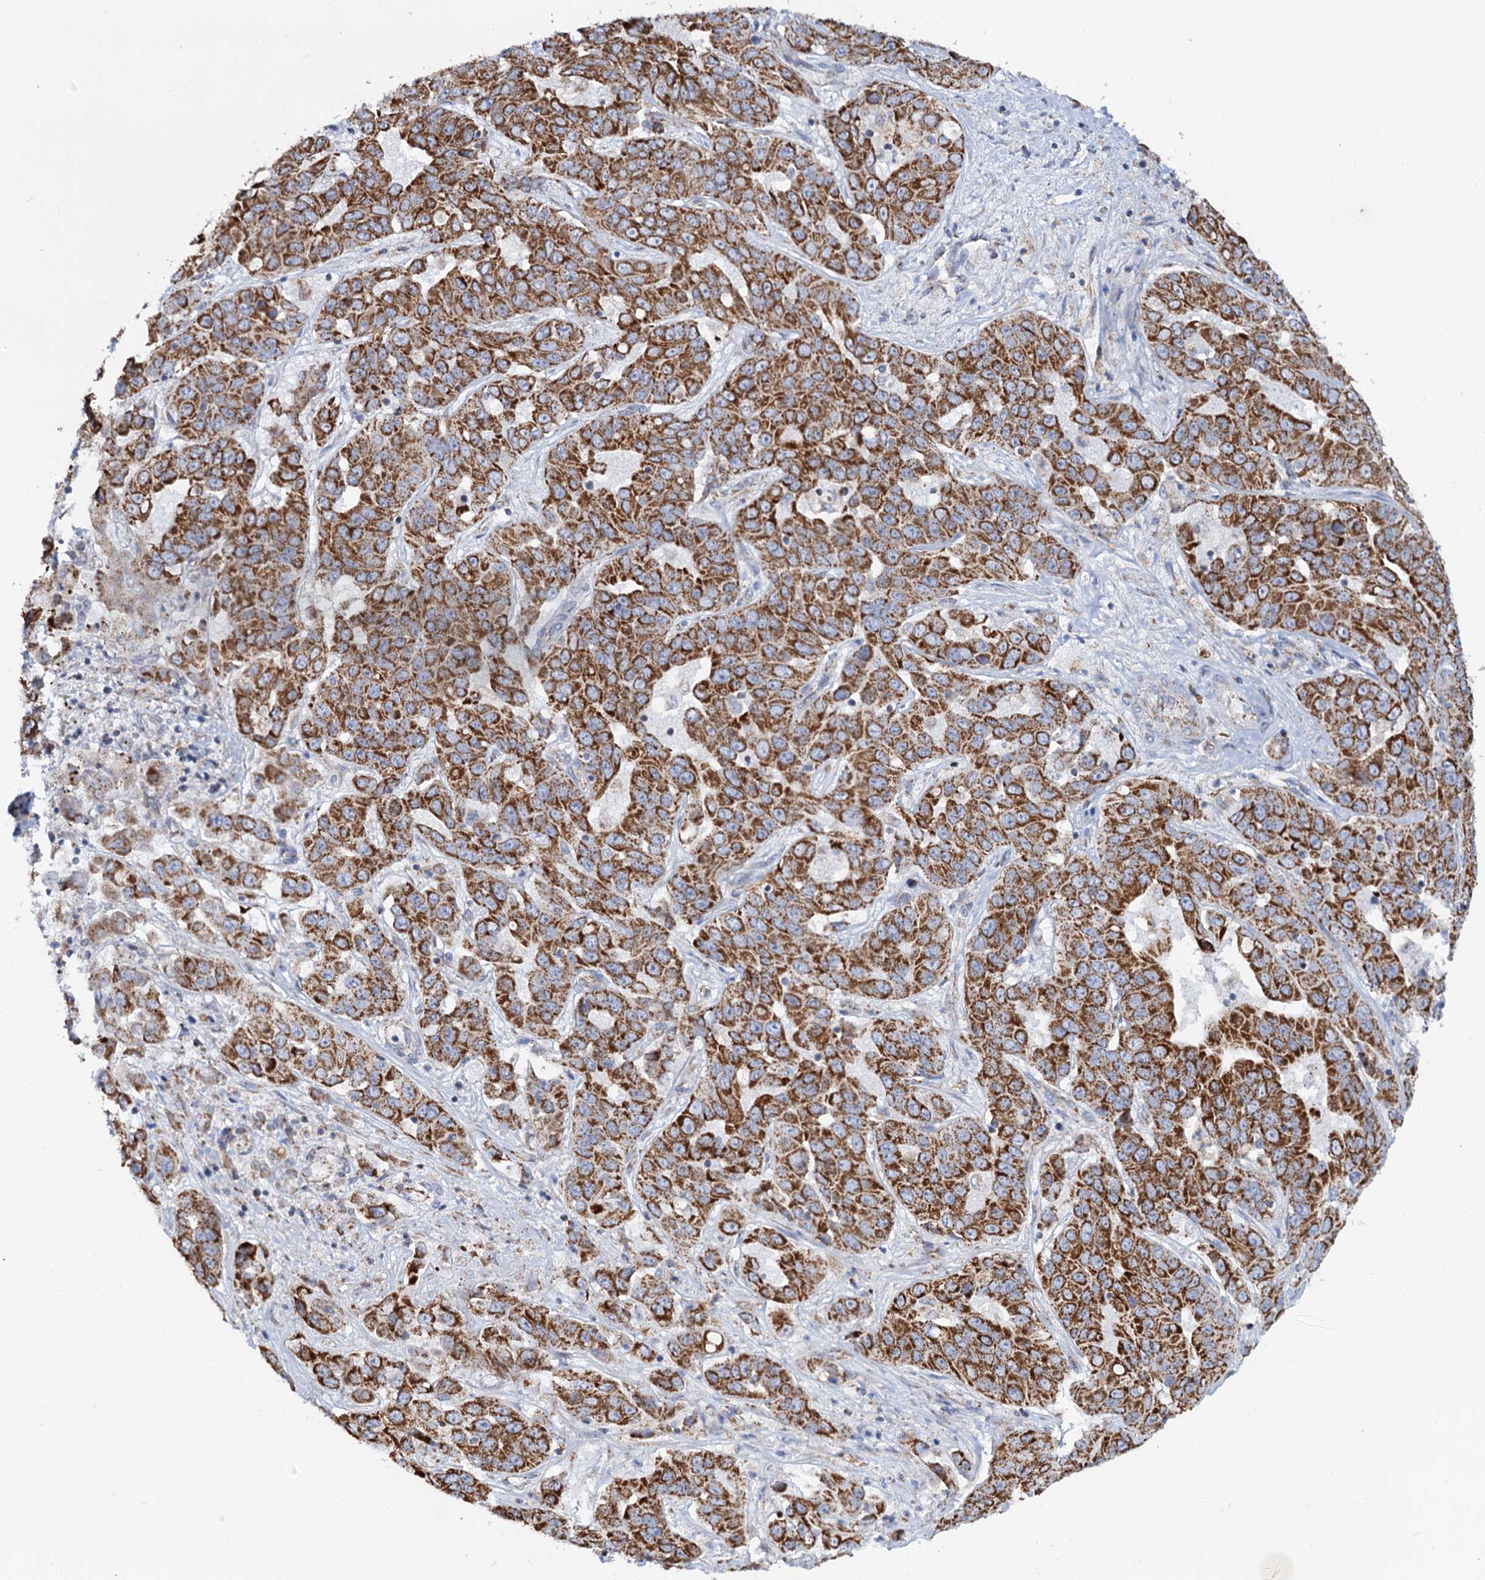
{"staining": {"intensity": "strong", "quantity": ">75%", "location": "cytoplasmic/membranous"}, "tissue": "liver cancer", "cell_type": "Tumor cells", "image_type": "cancer", "snomed": [{"axis": "morphology", "description": "Cholangiocarcinoma"}, {"axis": "topography", "description": "Liver"}], "caption": "There is high levels of strong cytoplasmic/membranous positivity in tumor cells of cholangiocarcinoma (liver), as demonstrated by immunohistochemical staining (brown color).", "gene": "C2CD3", "patient": {"sex": "female", "age": 52}}